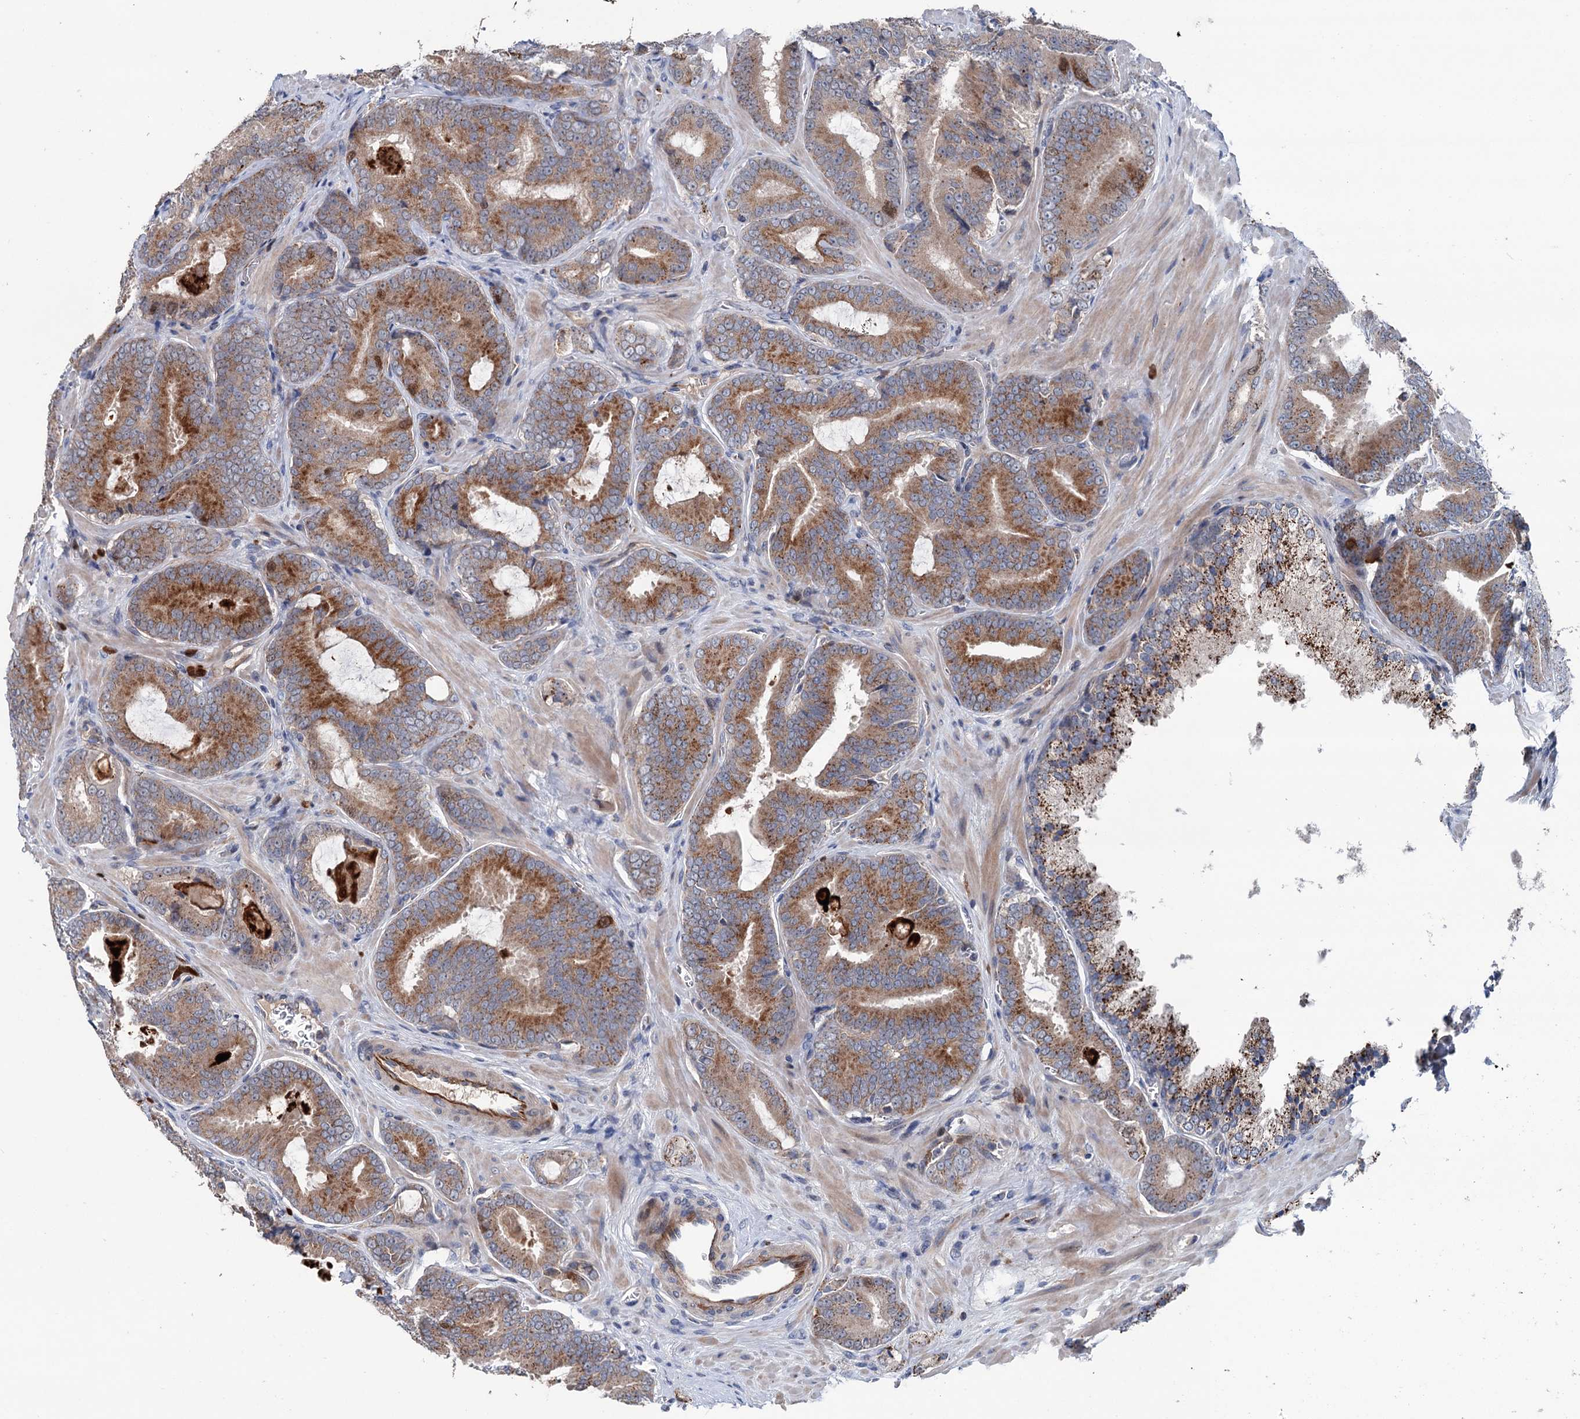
{"staining": {"intensity": "moderate", "quantity": ">75%", "location": "cytoplasmic/membranous"}, "tissue": "prostate cancer", "cell_type": "Tumor cells", "image_type": "cancer", "snomed": [{"axis": "morphology", "description": "Adenocarcinoma, High grade"}, {"axis": "topography", "description": "Prostate"}], "caption": "About >75% of tumor cells in human prostate adenocarcinoma (high-grade) demonstrate moderate cytoplasmic/membranous protein expression as visualized by brown immunohistochemical staining.", "gene": "NCAPD2", "patient": {"sex": "male", "age": 66}}